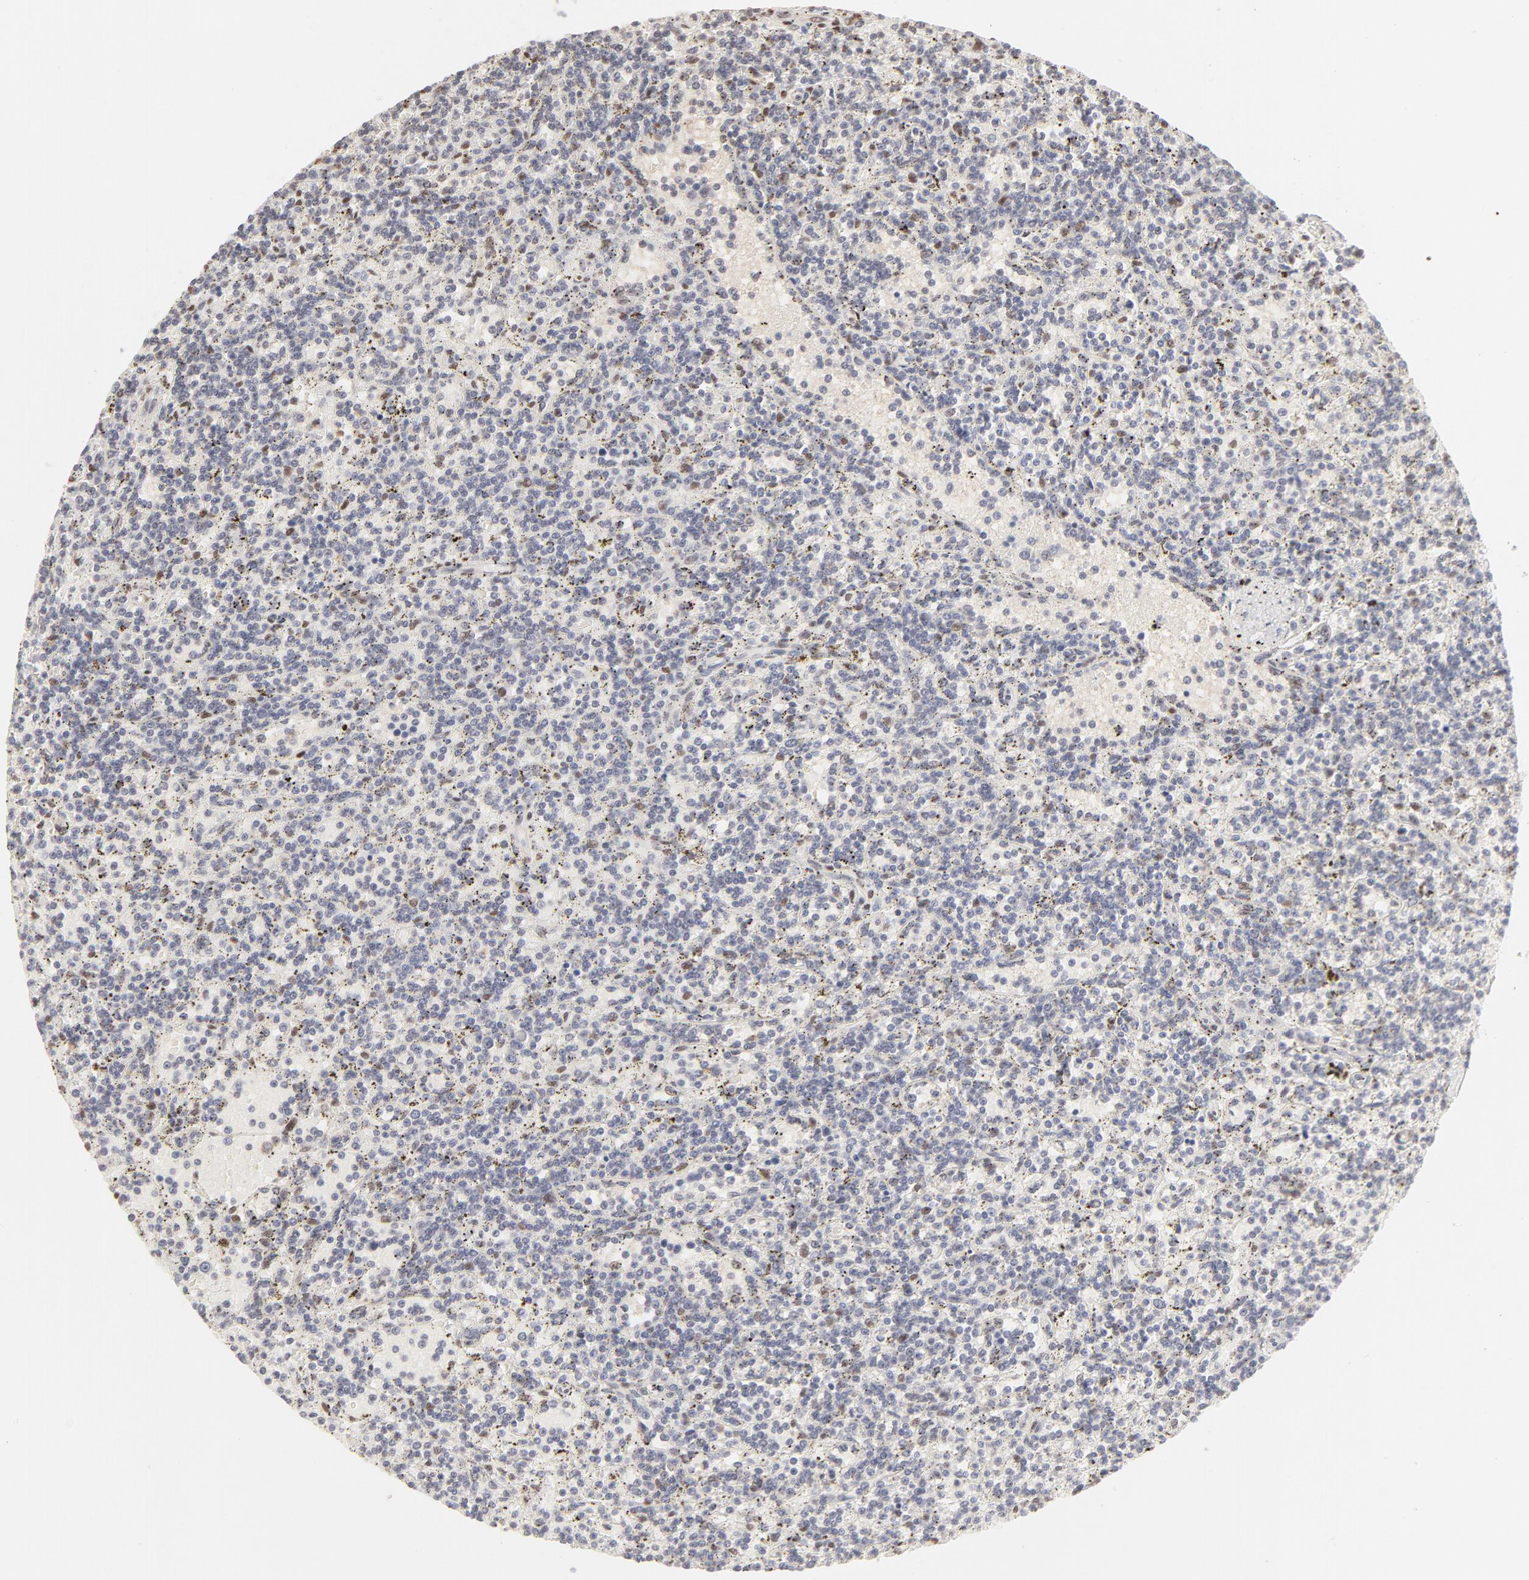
{"staining": {"intensity": "negative", "quantity": "none", "location": "none"}, "tissue": "lymphoma", "cell_type": "Tumor cells", "image_type": "cancer", "snomed": [{"axis": "morphology", "description": "Malignant lymphoma, non-Hodgkin's type, Low grade"}, {"axis": "topography", "description": "Spleen"}], "caption": "Immunohistochemical staining of human lymphoma demonstrates no significant positivity in tumor cells.", "gene": "PBX3", "patient": {"sex": "male", "age": 73}}